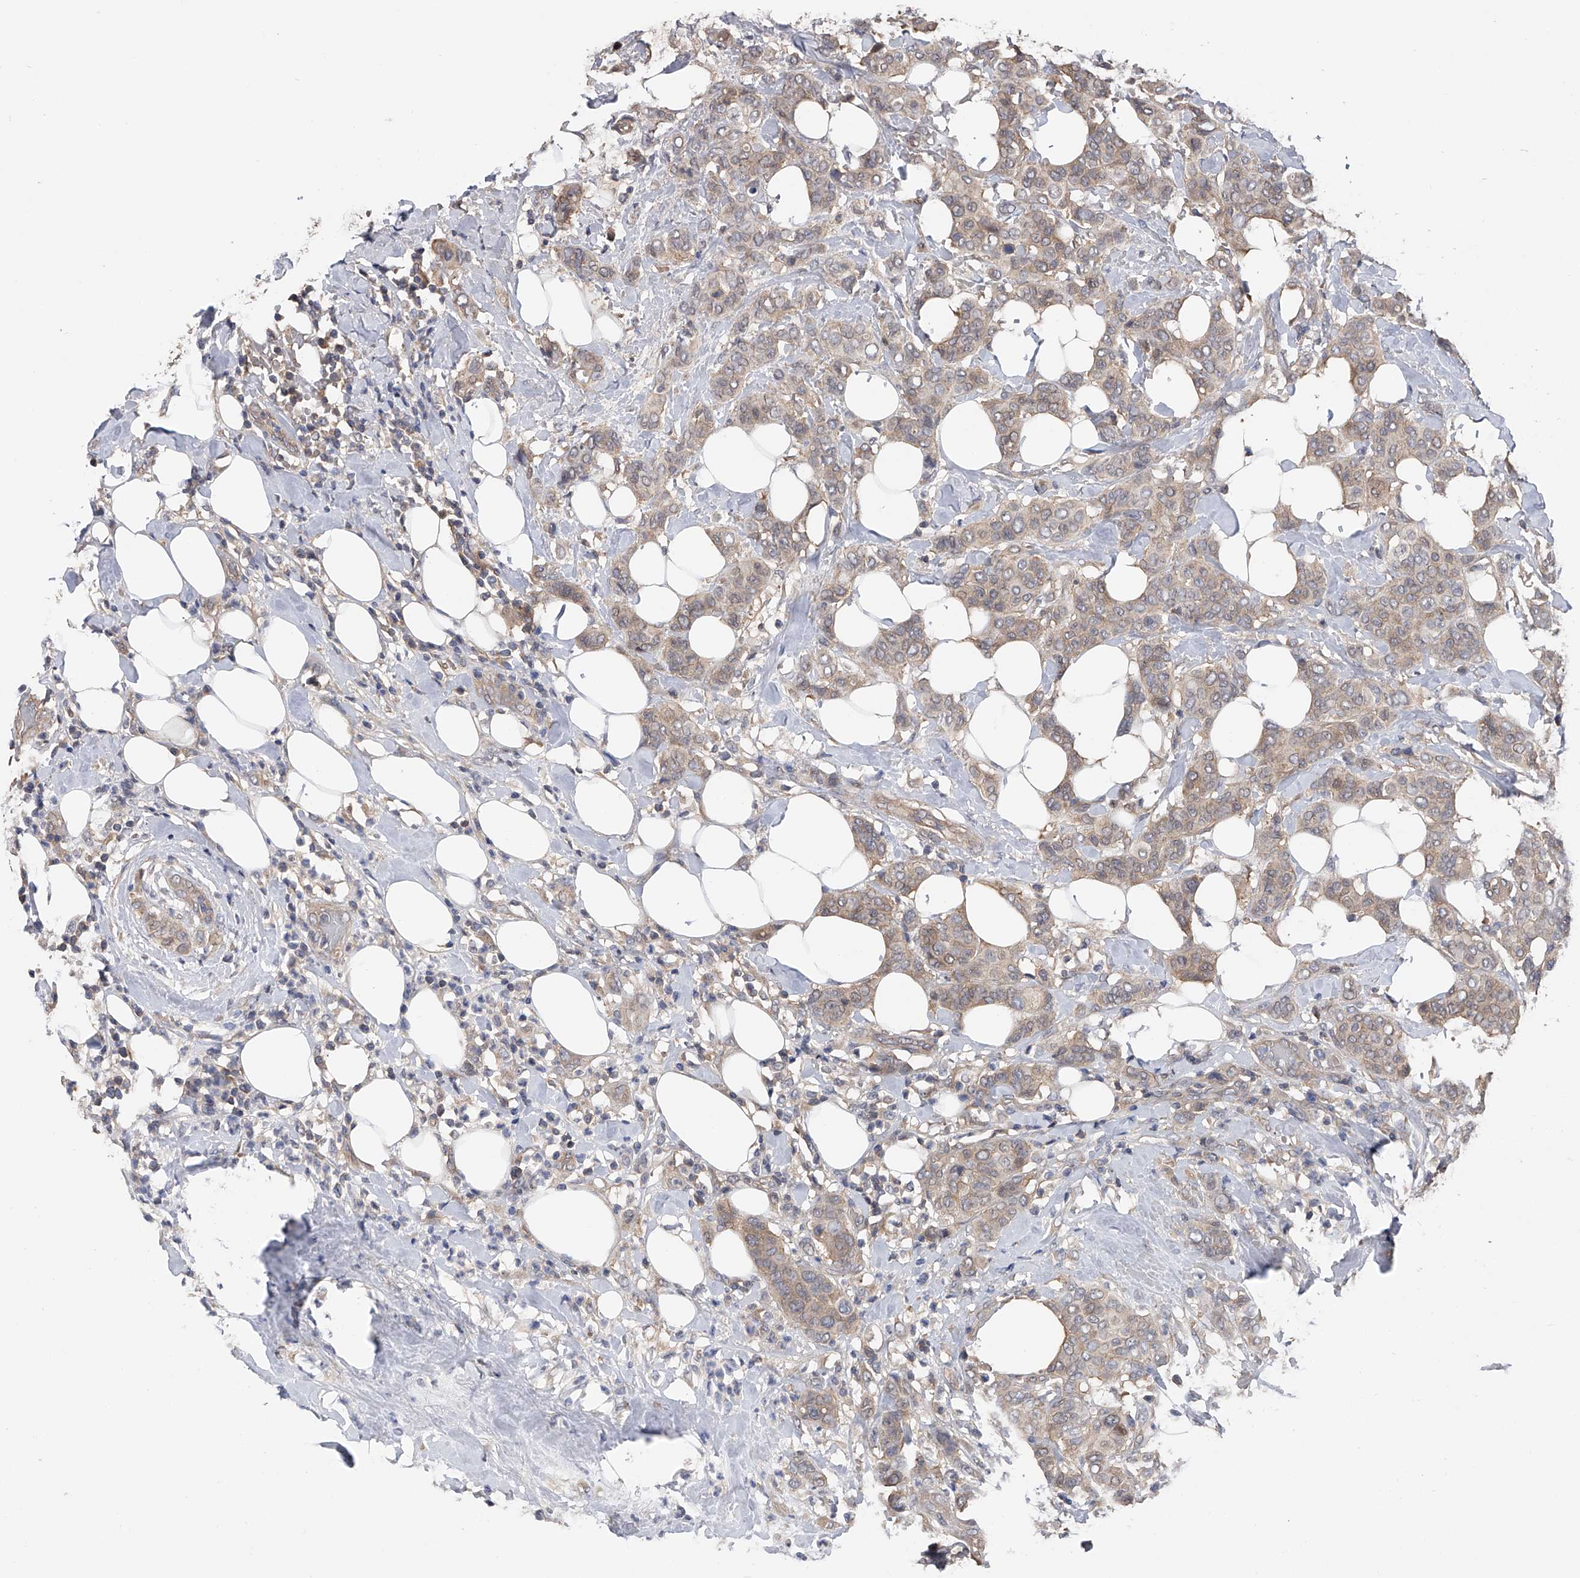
{"staining": {"intensity": "weak", "quantity": "<25%", "location": "cytoplasmic/membranous"}, "tissue": "breast cancer", "cell_type": "Tumor cells", "image_type": "cancer", "snomed": [{"axis": "morphology", "description": "Lobular carcinoma"}, {"axis": "topography", "description": "Breast"}], "caption": "The immunohistochemistry (IHC) micrograph has no significant staining in tumor cells of breast cancer tissue.", "gene": "CFAP298", "patient": {"sex": "female", "age": 51}}